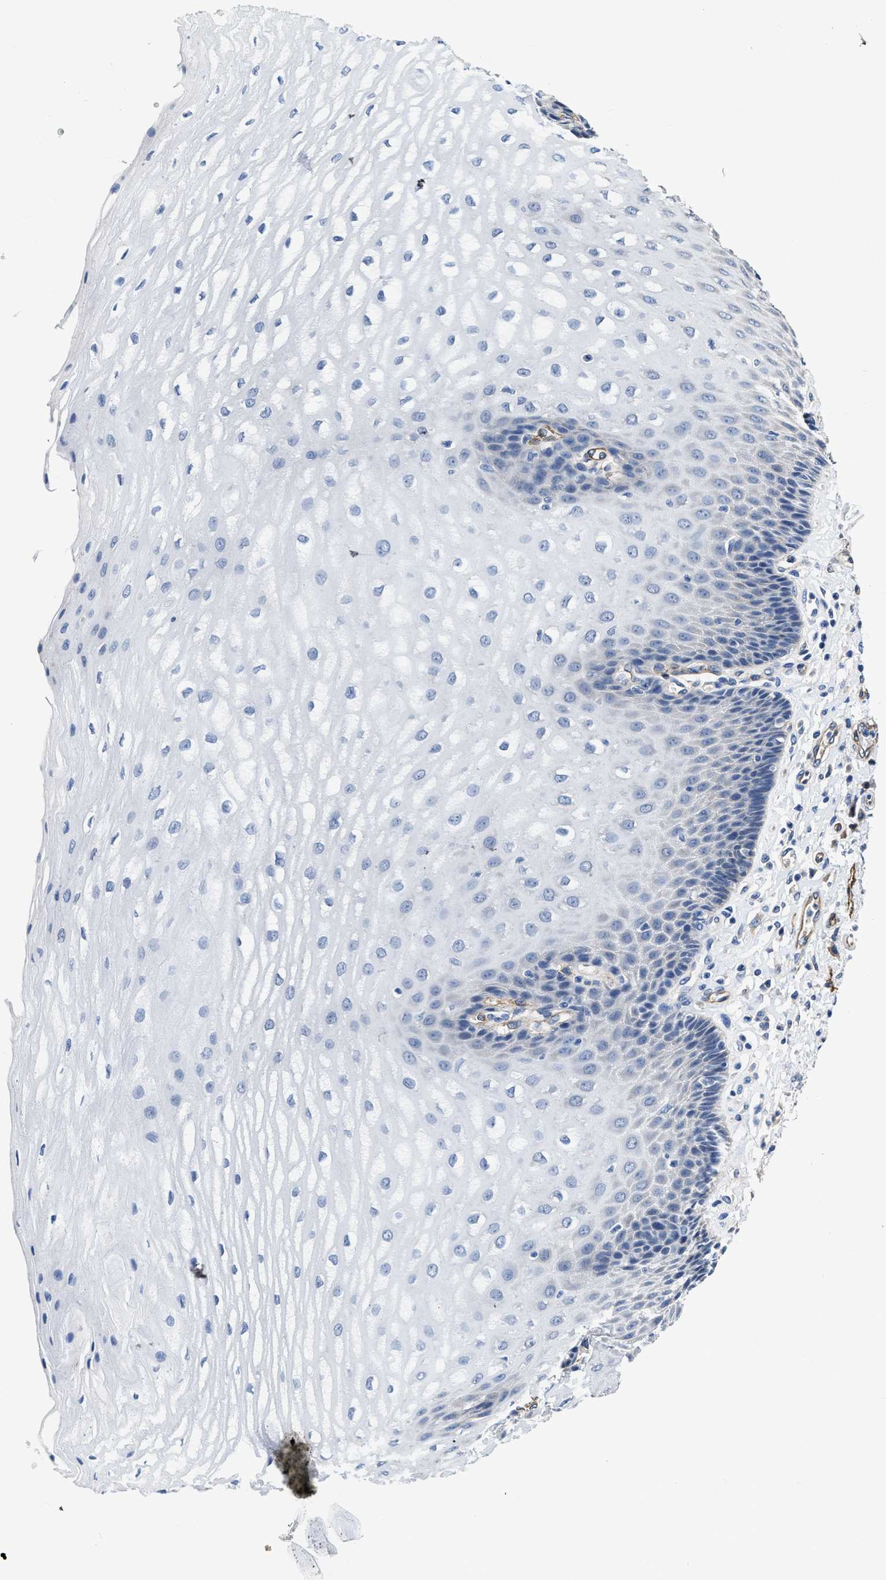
{"staining": {"intensity": "negative", "quantity": "none", "location": "none"}, "tissue": "esophagus", "cell_type": "Squamous epithelial cells", "image_type": "normal", "snomed": [{"axis": "morphology", "description": "Normal tissue, NOS"}, {"axis": "topography", "description": "Esophagus"}], "caption": "This photomicrograph is of unremarkable esophagus stained with immunohistochemistry (IHC) to label a protein in brown with the nuclei are counter-stained blue. There is no positivity in squamous epithelial cells.", "gene": "C22orf42", "patient": {"sex": "male", "age": 54}}